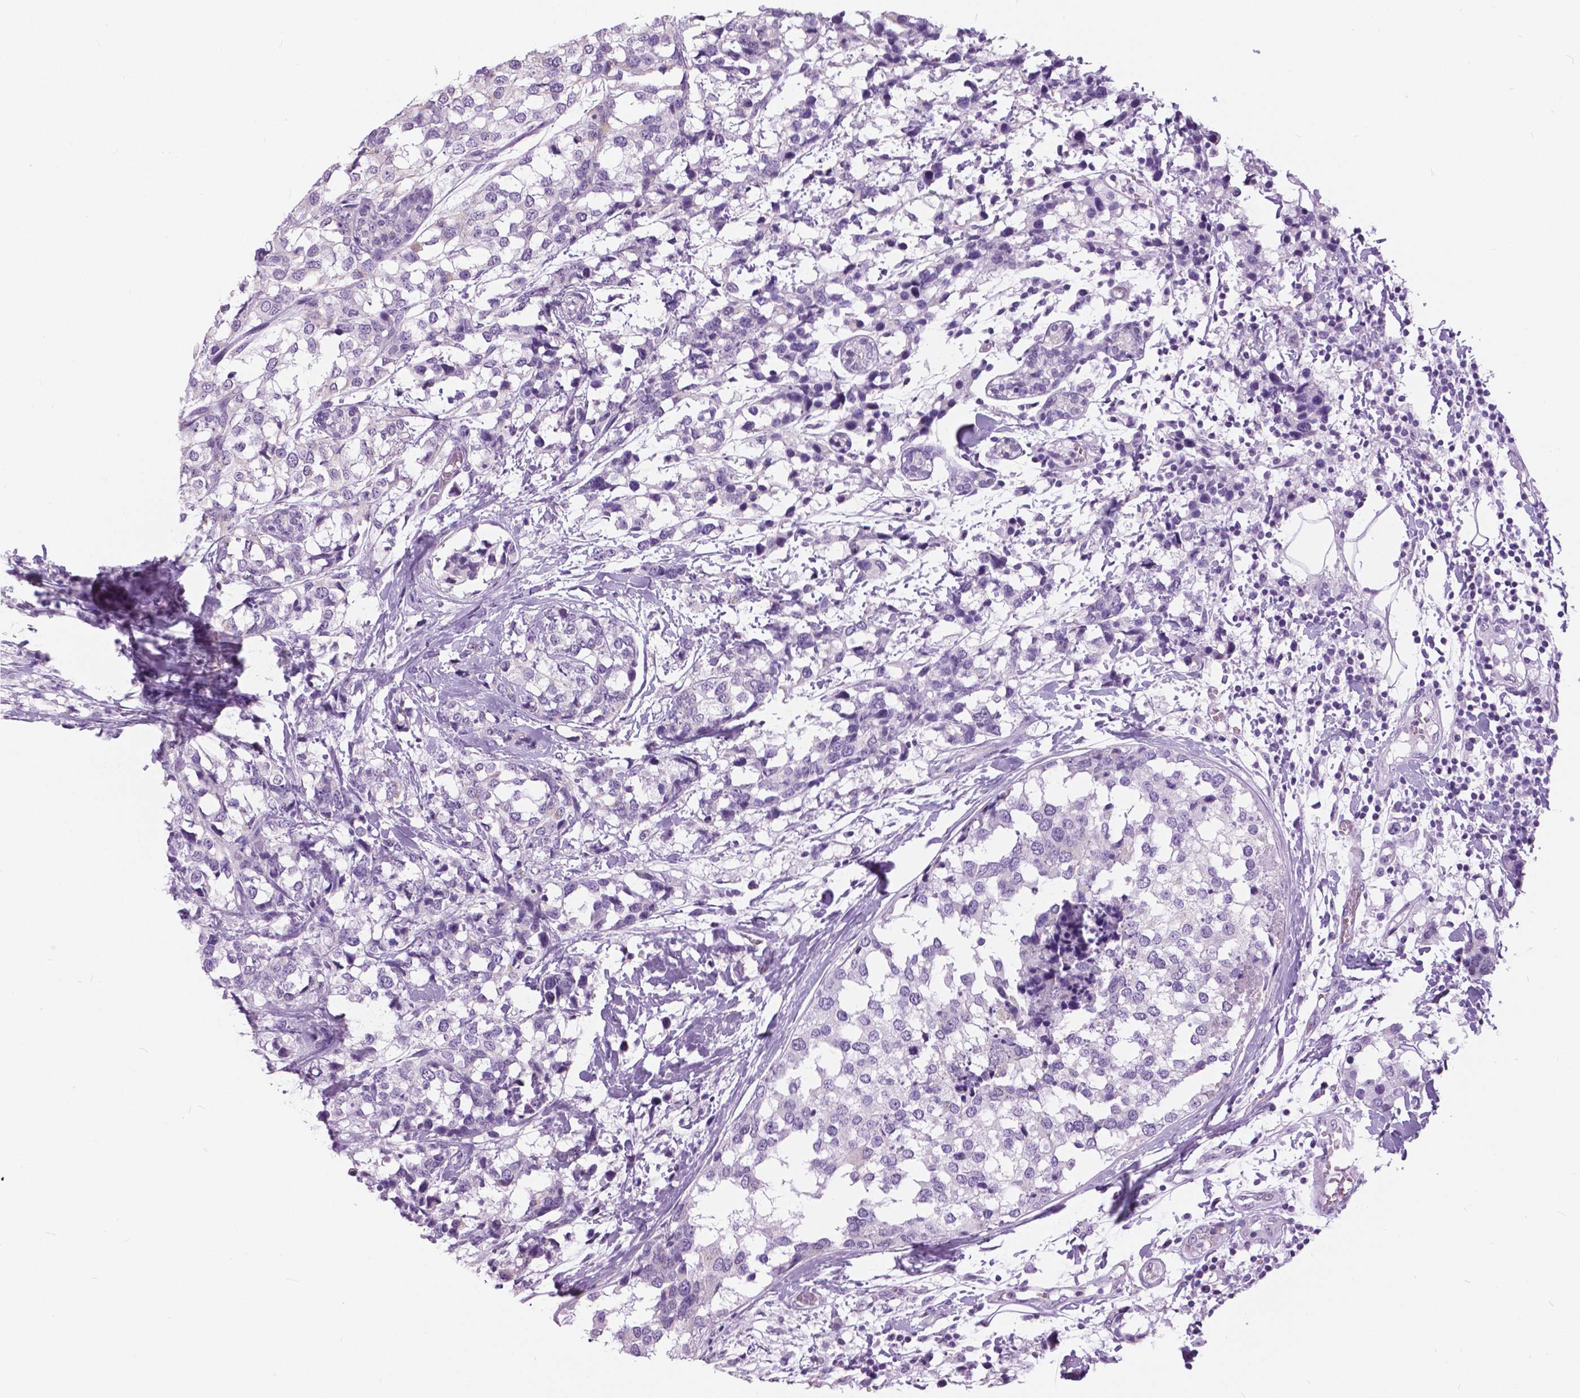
{"staining": {"intensity": "negative", "quantity": "none", "location": "none"}, "tissue": "breast cancer", "cell_type": "Tumor cells", "image_type": "cancer", "snomed": [{"axis": "morphology", "description": "Lobular carcinoma"}, {"axis": "topography", "description": "Breast"}], "caption": "Immunohistochemistry photomicrograph of breast cancer (lobular carcinoma) stained for a protein (brown), which reveals no staining in tumor cells.", "gene": "MYOM1", "patient": {"sex": "female", "age": 59}}